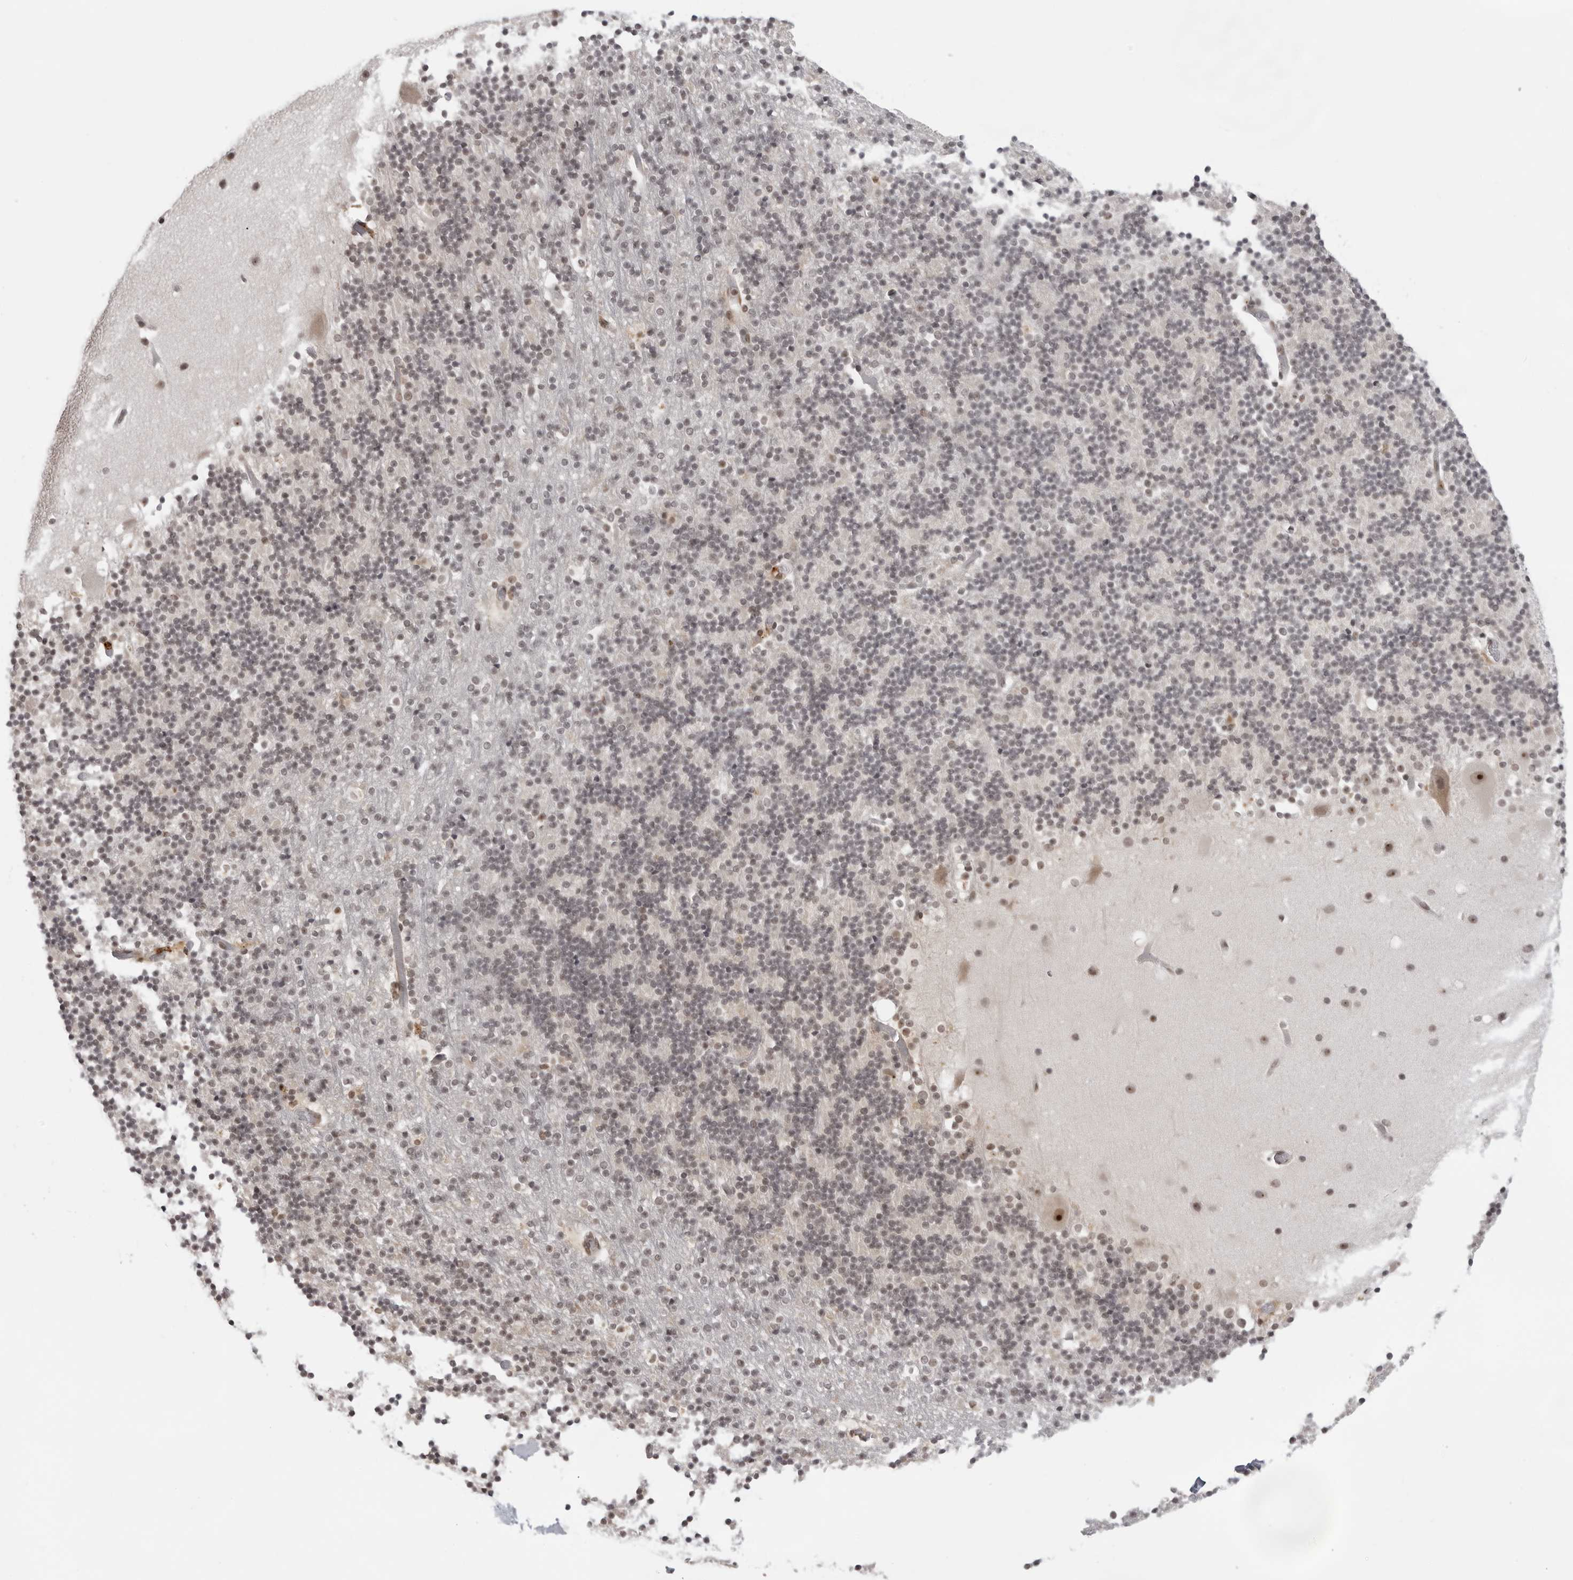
{"staining": {"intensity": "weak", "quantity": "25%-75%", "location": "nuclear"}, "tissue": "cerebellum", "cell_type": "Cells in granular layer", "image_type": "normal", "snomed": [{"axis": "morphology", "description": "Normal tissue, NOS"}, {"axis": "topography", "description": "Cerebellum"}], "caption": "A low amount of weak nuclear positivity is seen in about 25%-75% of cells in granular layer in normal cerebellum. Nuclei are stained in blue.", "gene": "EXOSC10", "patient": {"sex": "male", "age": 57}}